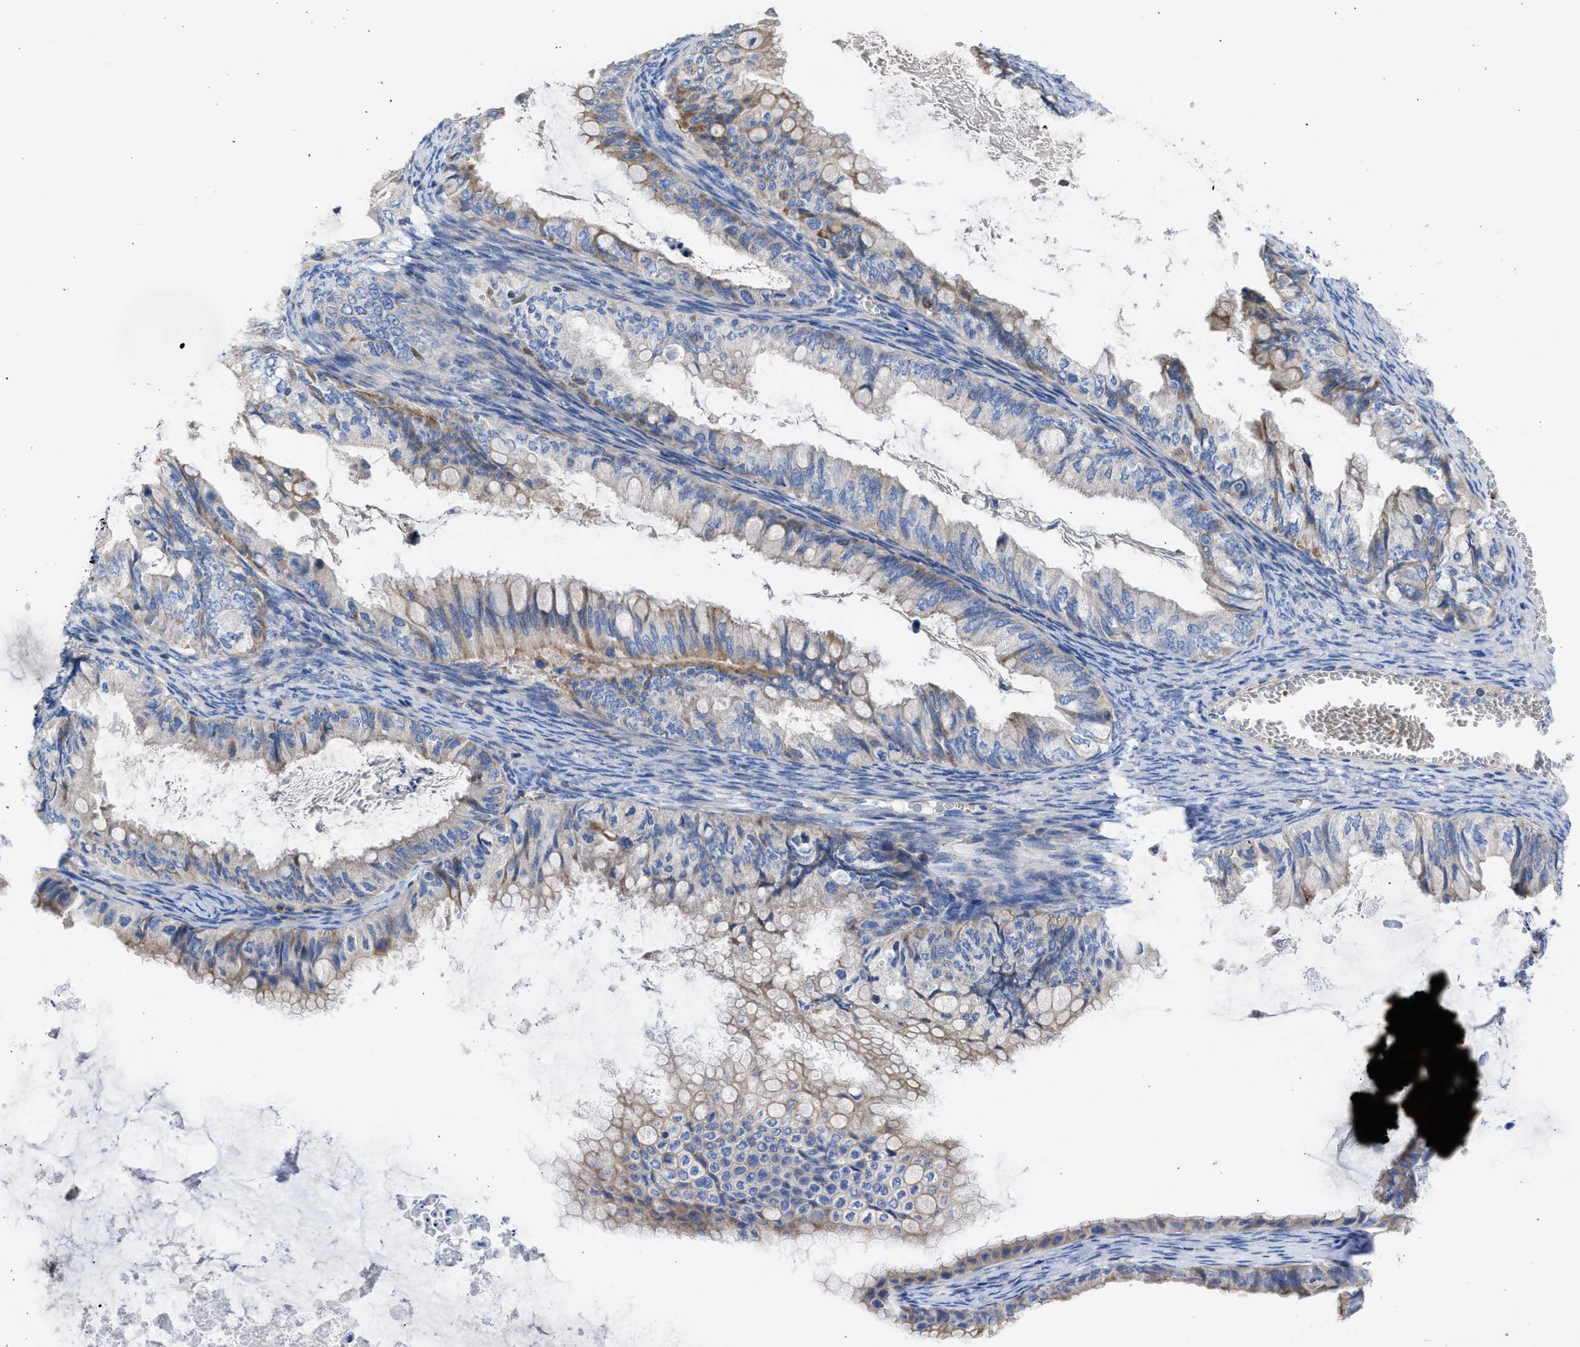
{"staining": {"intensity": "moderate", "quantity": "25%-75%", "location": "cytoplasmic/membranous"}, "tissue": "ovarian cancer", "cell_type": "Tumor cells", "image_type": "cancer", "snomed": [{"axis": "morphology", "description": "Cystadenocarcinoma, mucinous, NOS"}, {"axis": "topography", "description": "Ovary"}], "caption": "Mucinous cystadenocarcinoma (ovarian) stained with DAB (3,3'-diaminobenzidine) immunohistochemistry (IHC) demonstrates medium levels of moderate cytoplasmic/membranous expression in about 25%-75% of tumor cells.", "gene": "BTG3", "patient": {"sex": "female", "age": 80}}